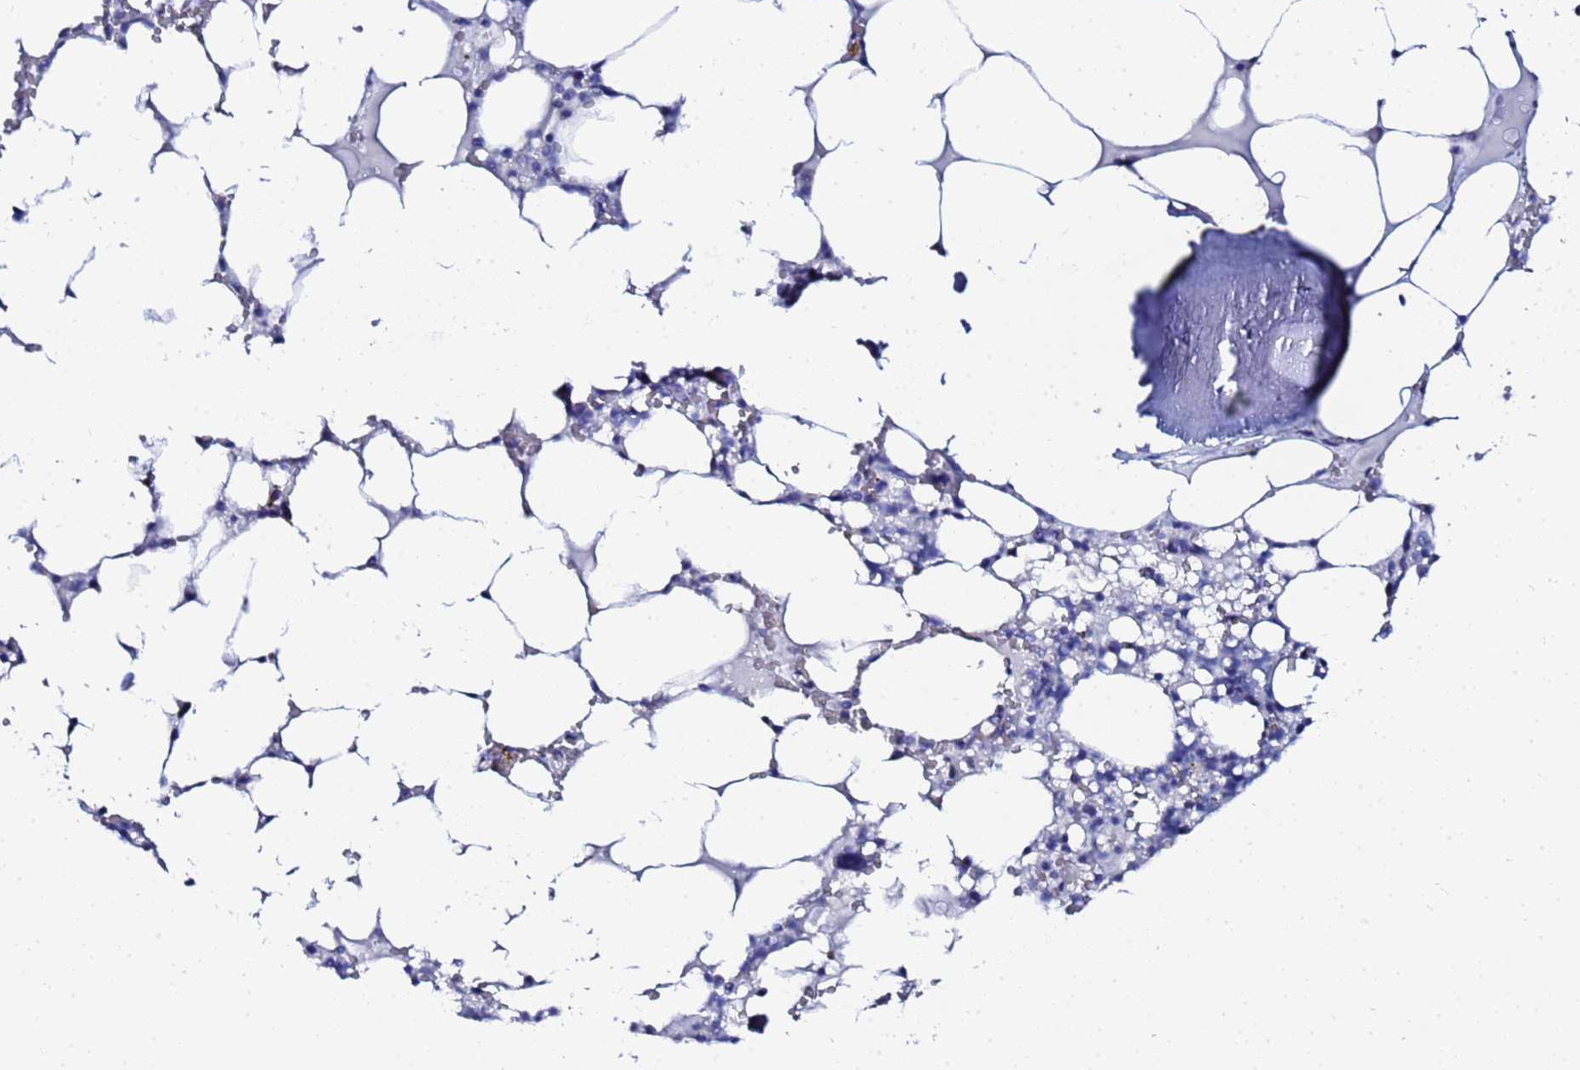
{"staining": {"intensity": "negative", "quantity": "none", "location": "none"}, "tissue": "bone marrow", "cell_type": "Hematopoietic cells", "image_type": "normal", "snomed": [{"axis": "morphology", "description": "Normal tissue, NOS"}, {"axis": "topography", "description": "Bone marrow"}], "caption": "This is an immunohistochemistry (IHC) micrograph of unremarkable bone marrow. There is no staining in hematopoietic cells.", "gene": "ZNF26", "patient": {"sex": "male", "age": 64}}